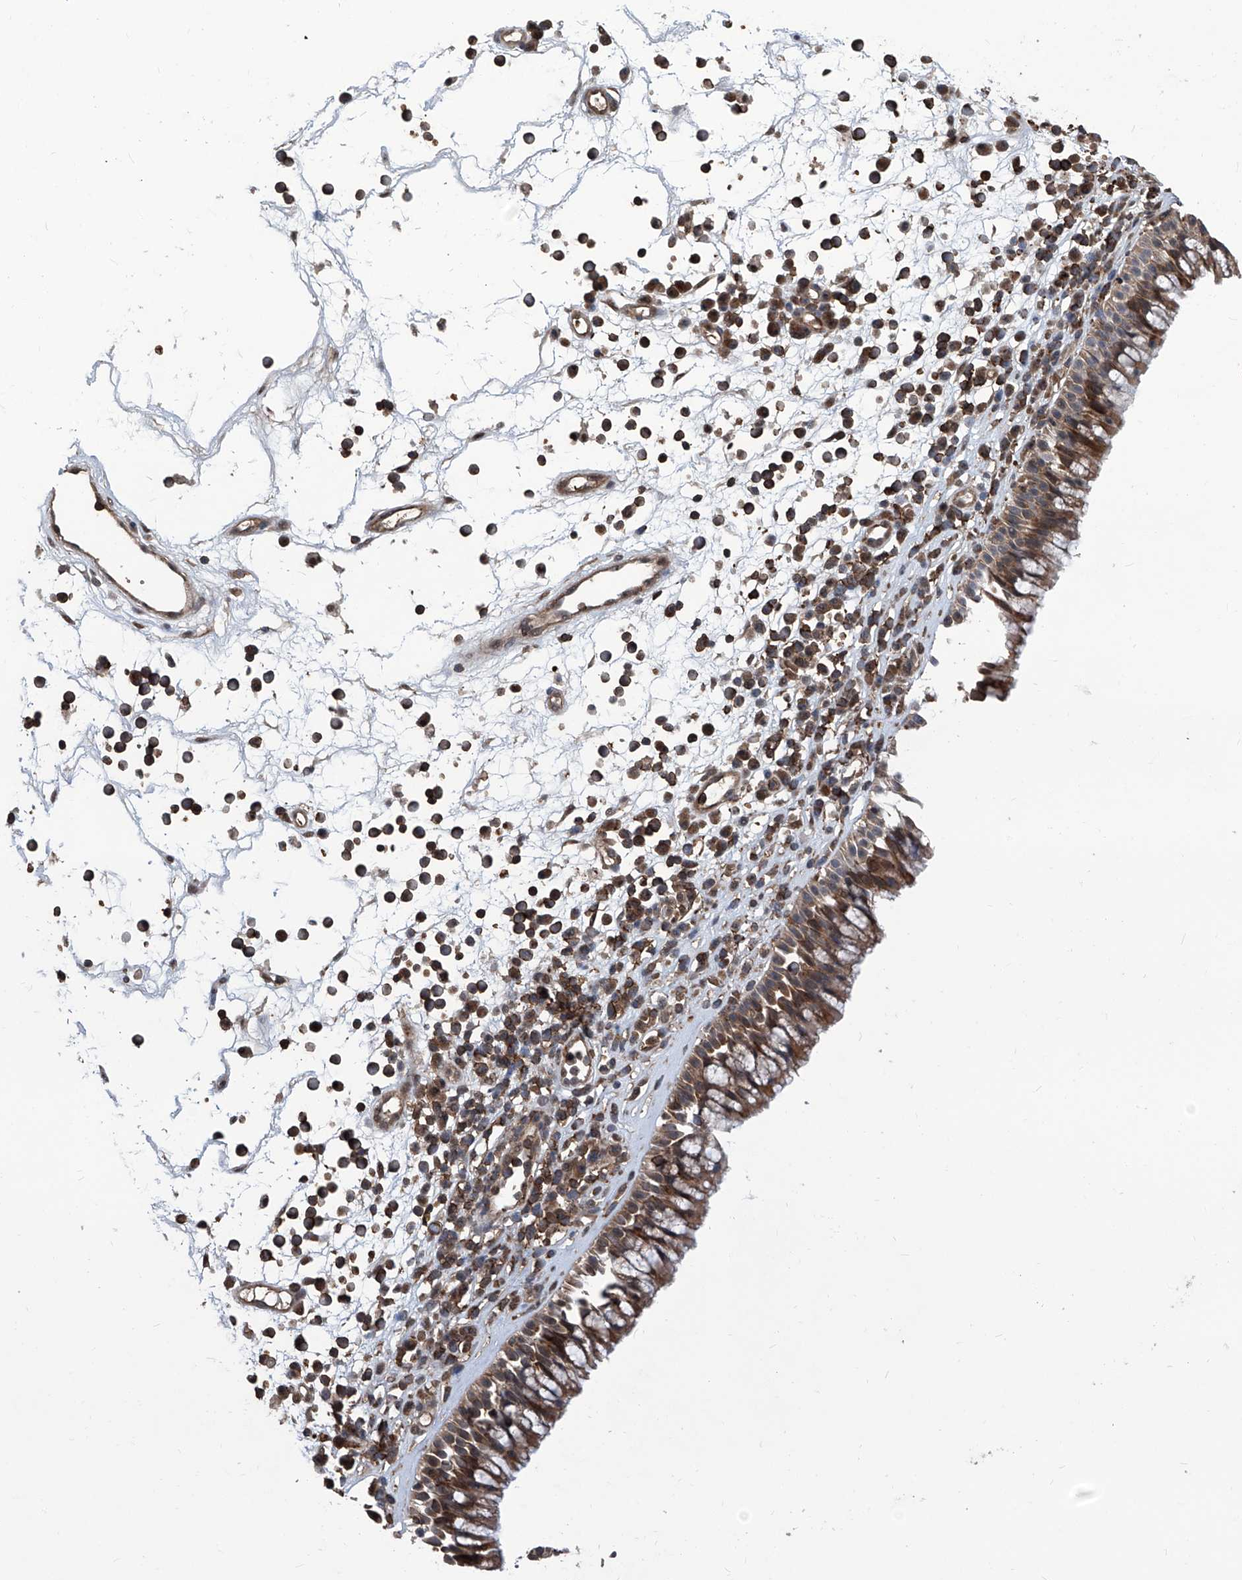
{"staining": {"intensity": "moderate", "quantity": ">75%", "location": "cytoplasmic/membranous,nuclear"}, "tissue": "nasopharynx", "cell_type": "Respiratory epithelial cells", "image_type": "normal", "snomed": [{"axis": "morphology", "description": "Normal tissue, NOS"}, {"axis": "morphology", "description": "Inflammation, NOS"}, {"axis": "morphology", "description": "Malignant melanoma, Metastatic site"}, {"axis": "topography", "description": "Nasopharynx"}], "caption": "The image exhibits a brown stain indicating the presence of a protein in the cytoplasmic/membranous,nuclear of respiratory epithelial cells in nasopharynx. (IHC, brightfield microscopy, high magnification).", "gene": "PSMB1", "patient": {"sex": "male", "age": 70}}